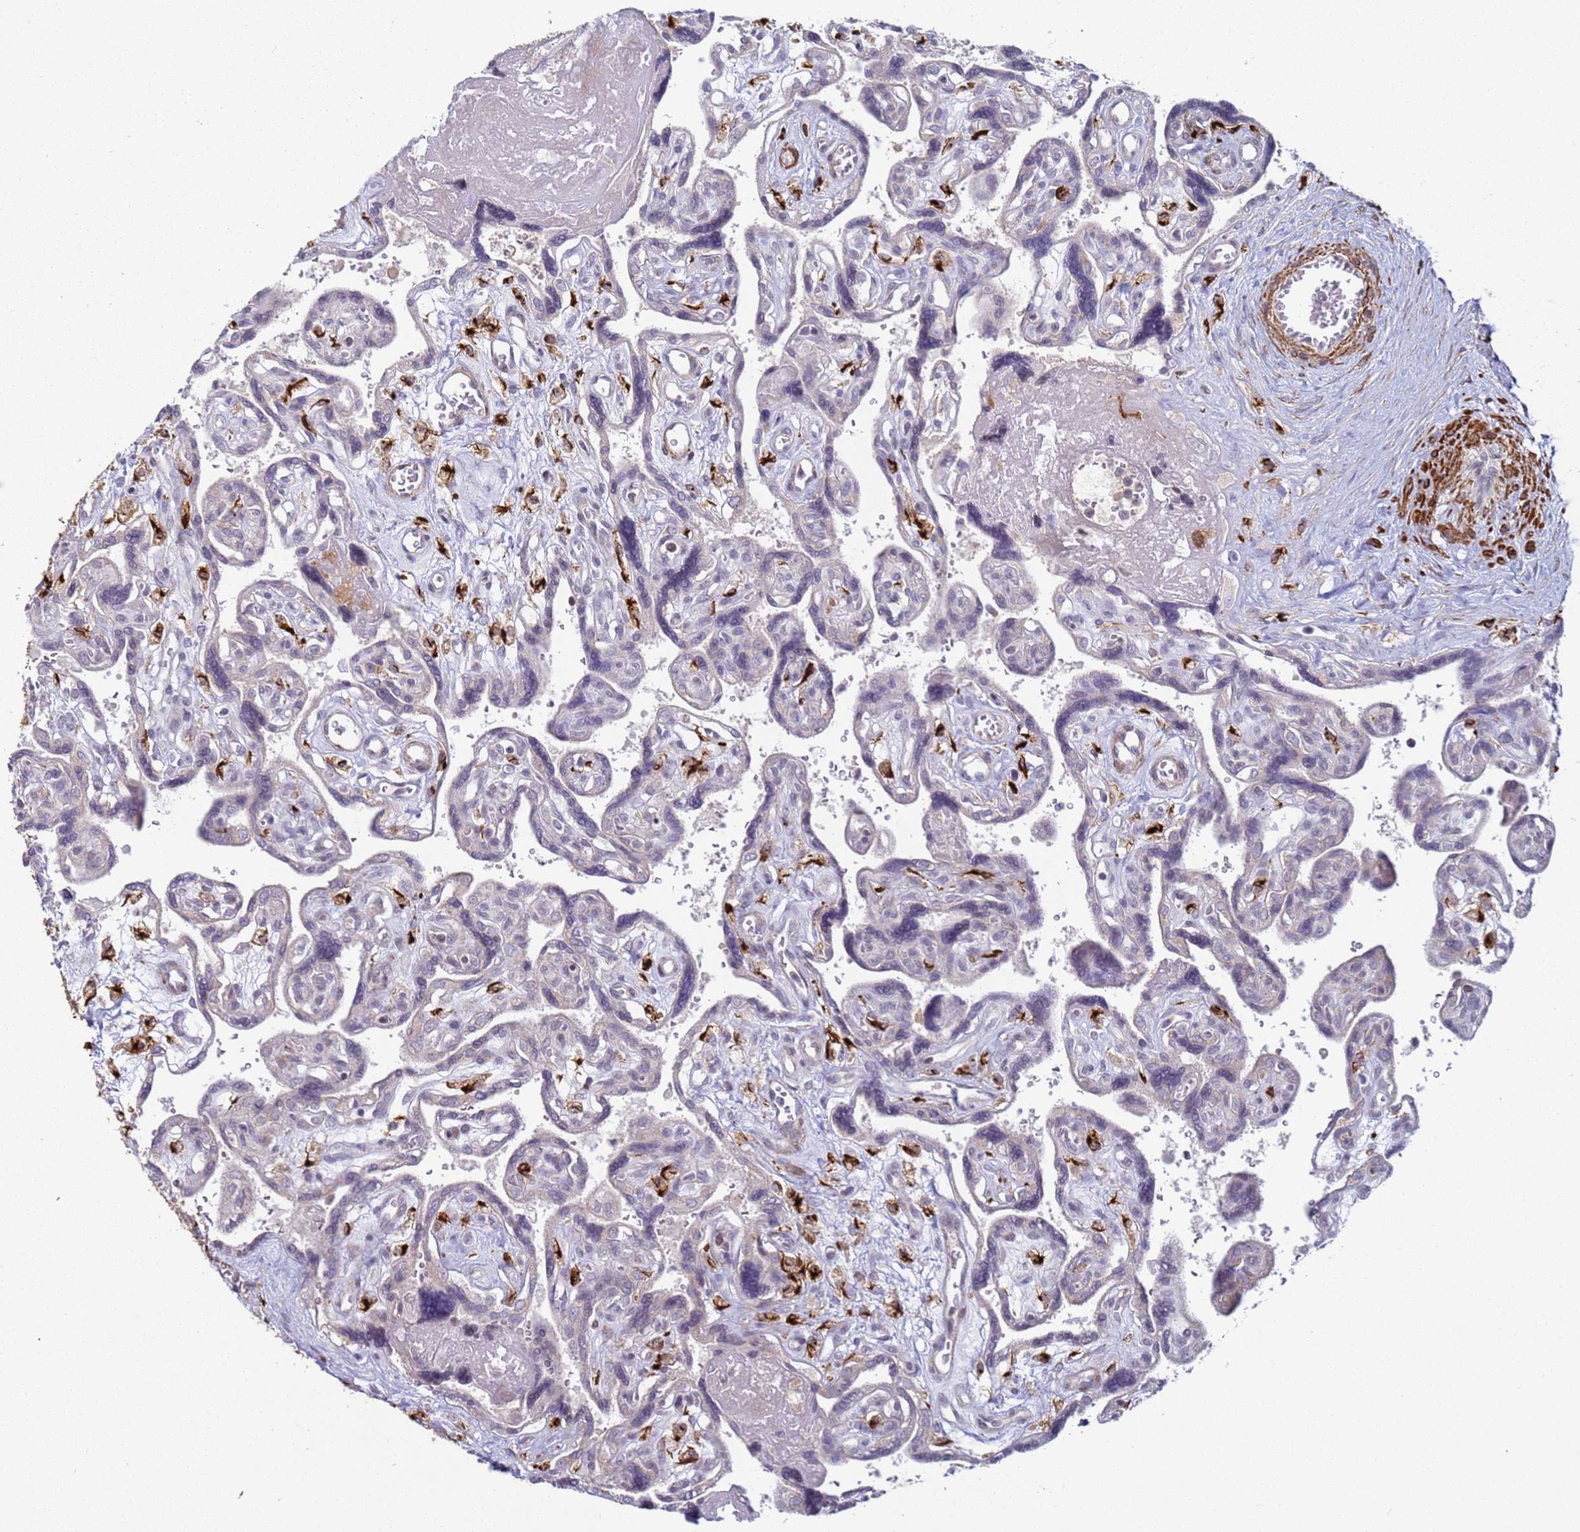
{"staining": {"intensity": "moderate", "quantity": "<25%", "location": "cytoplasmic/membranous"}, "tissue": "placenta", "cell_type": "Decidual cells", "image_type": "normal", "snomed": [{"axis": "morphology", "description": "Normal tissue, NOS"}, {"axis": "topography", "description": "Placenta"}], "caption": "IHC of normal placenta reveals low levels of moderate cytoplasmic/membranous expression in about <25% of decidual cells. The protein is stained brown, and the nuclei are stained in blue (DAB IHC with brightfield microscopy, high magnification).", "gene": "SNAPC4", "patient": {"sex": "female", "age": 39}}